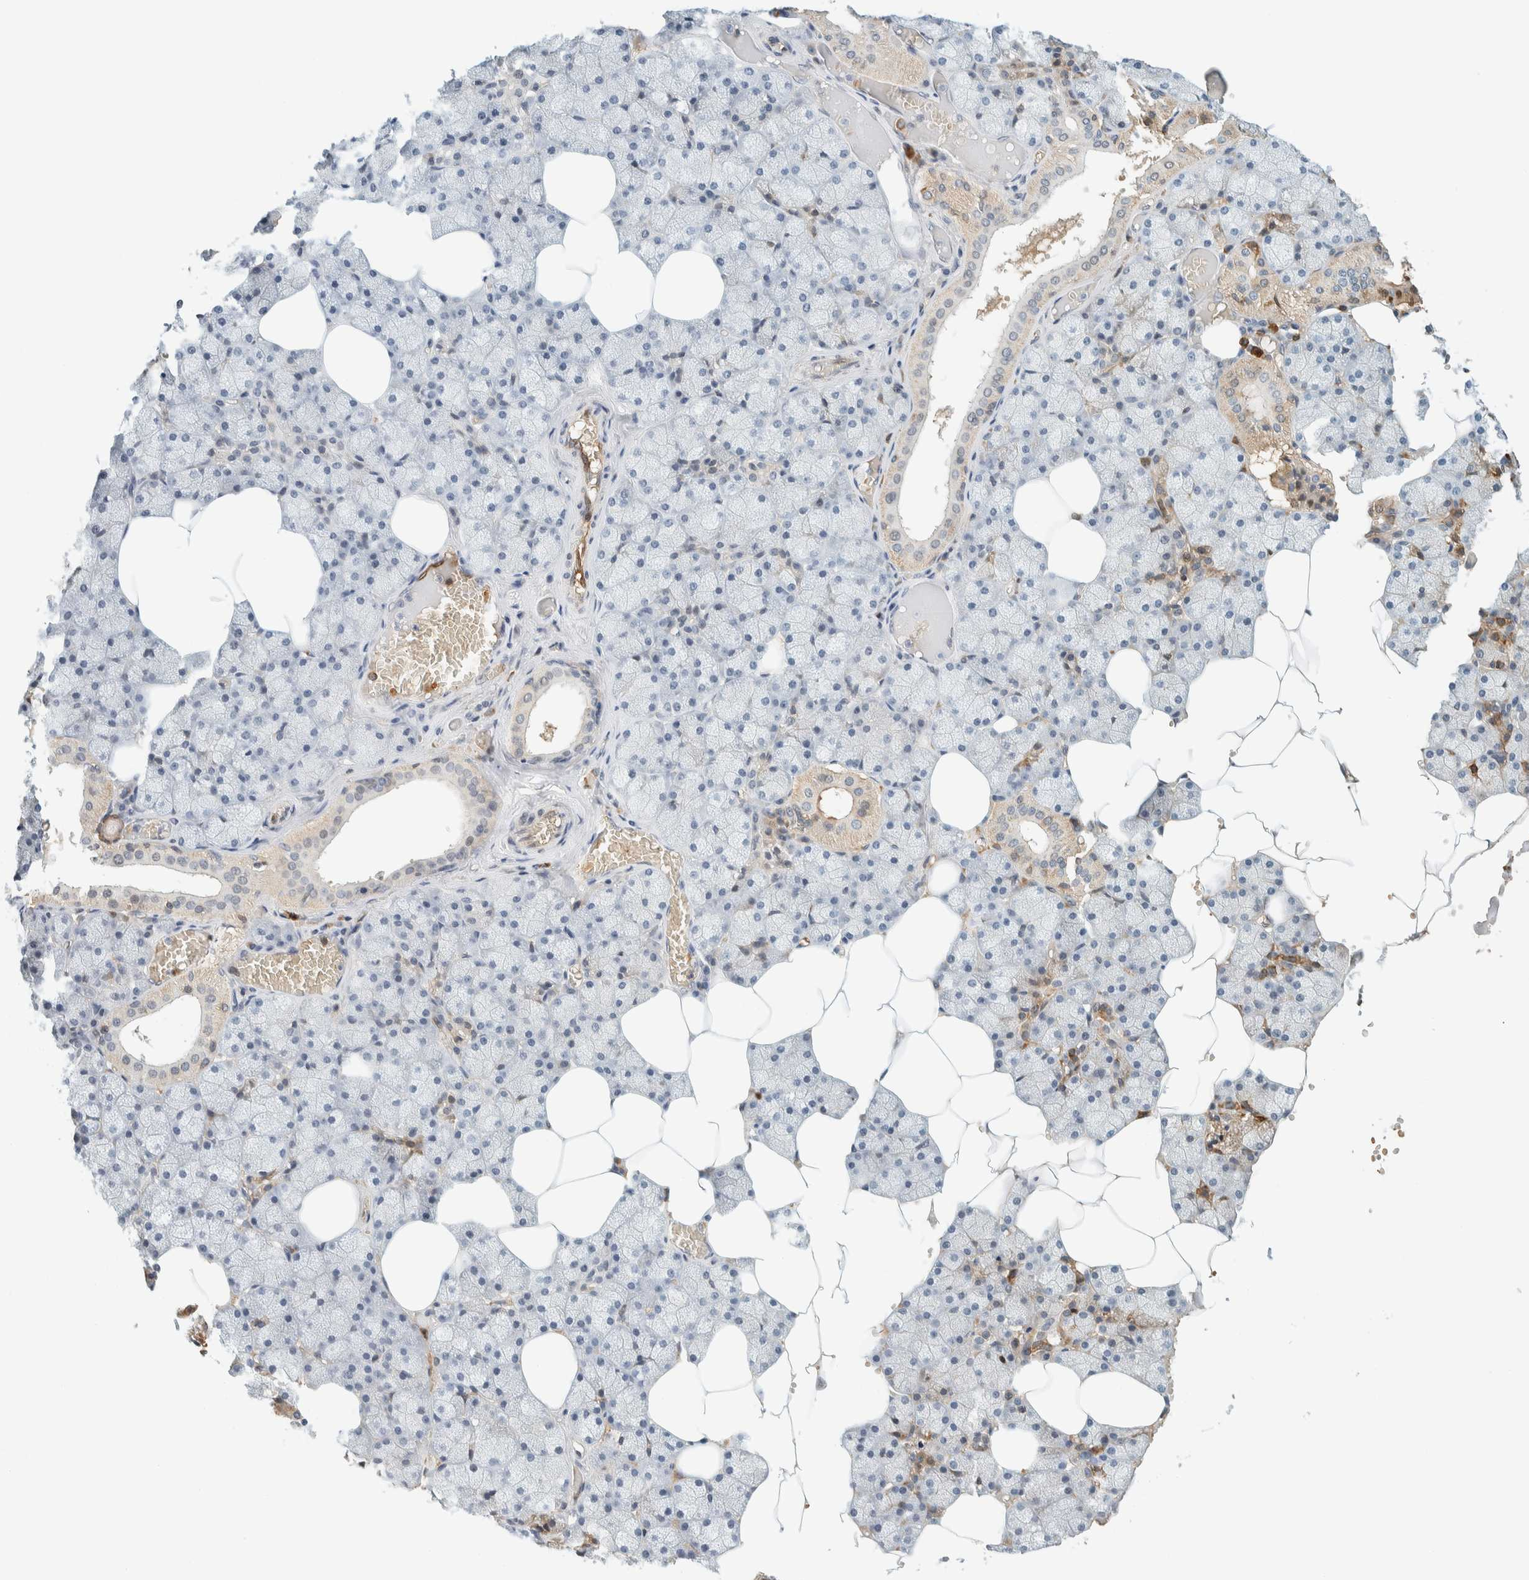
{"staining": {"intensity": "moderate", "quantity": "<25%", "location": "cytoplasmic/membranous"}, "tissue": "salivary gland", "cell_type": "Glandular cells", "image_type": "normal", "snomed": [{"axis": "morphology", "description": "Normal tissue, NOS"}, {"axis": "topography", "description": "Salivary gland"}], "caption": "Glandular cells show moderate cytoplasmic/membranous staining in approximately <25% of cells in unremarkable salivary gland.", "gene": "TSTD2", "patient": {"sex": "male", "age": 62}}